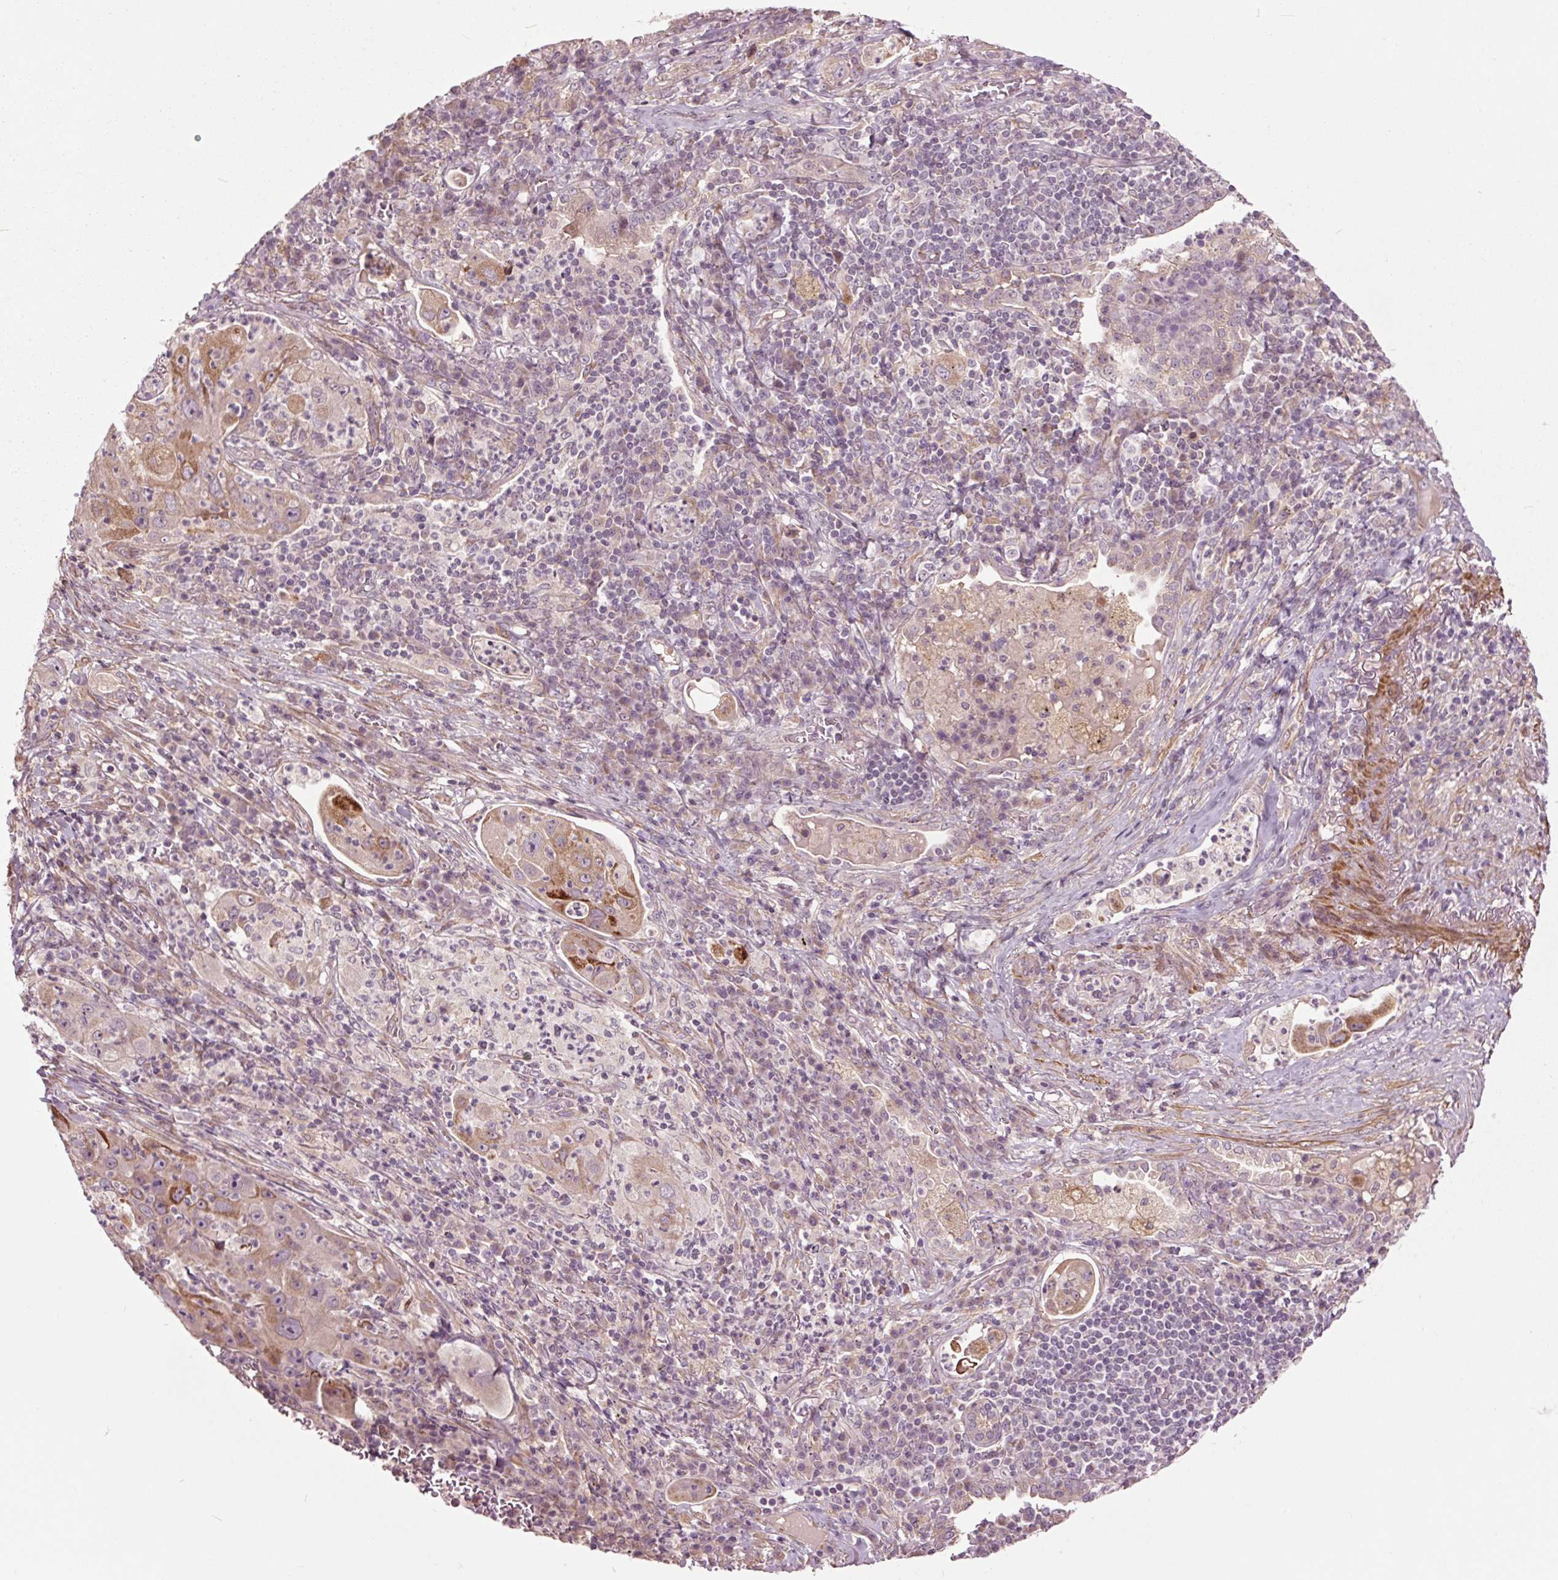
{"staining": {"intensity": "moderate", "quantity": "<25%", "location": "cytoplasmic/membranous"}, "tissue": "lung cancer", "cell_type": "Tumor cells", "image_type": "cancer", "snomed": [{"axis": "morphology", "description": "Squamous cell carcinoma, NOS"}, {"axis": "topography", "description": "Lung"}], "caption": "Moderate cytoplasmic/membranous protein expression is appreciated in approximately <25% of tumor cells in lung cancer (squamous cell carcinoma).", "gene": "HAUS5", "patient": {"sex": "female", "age": 59}}